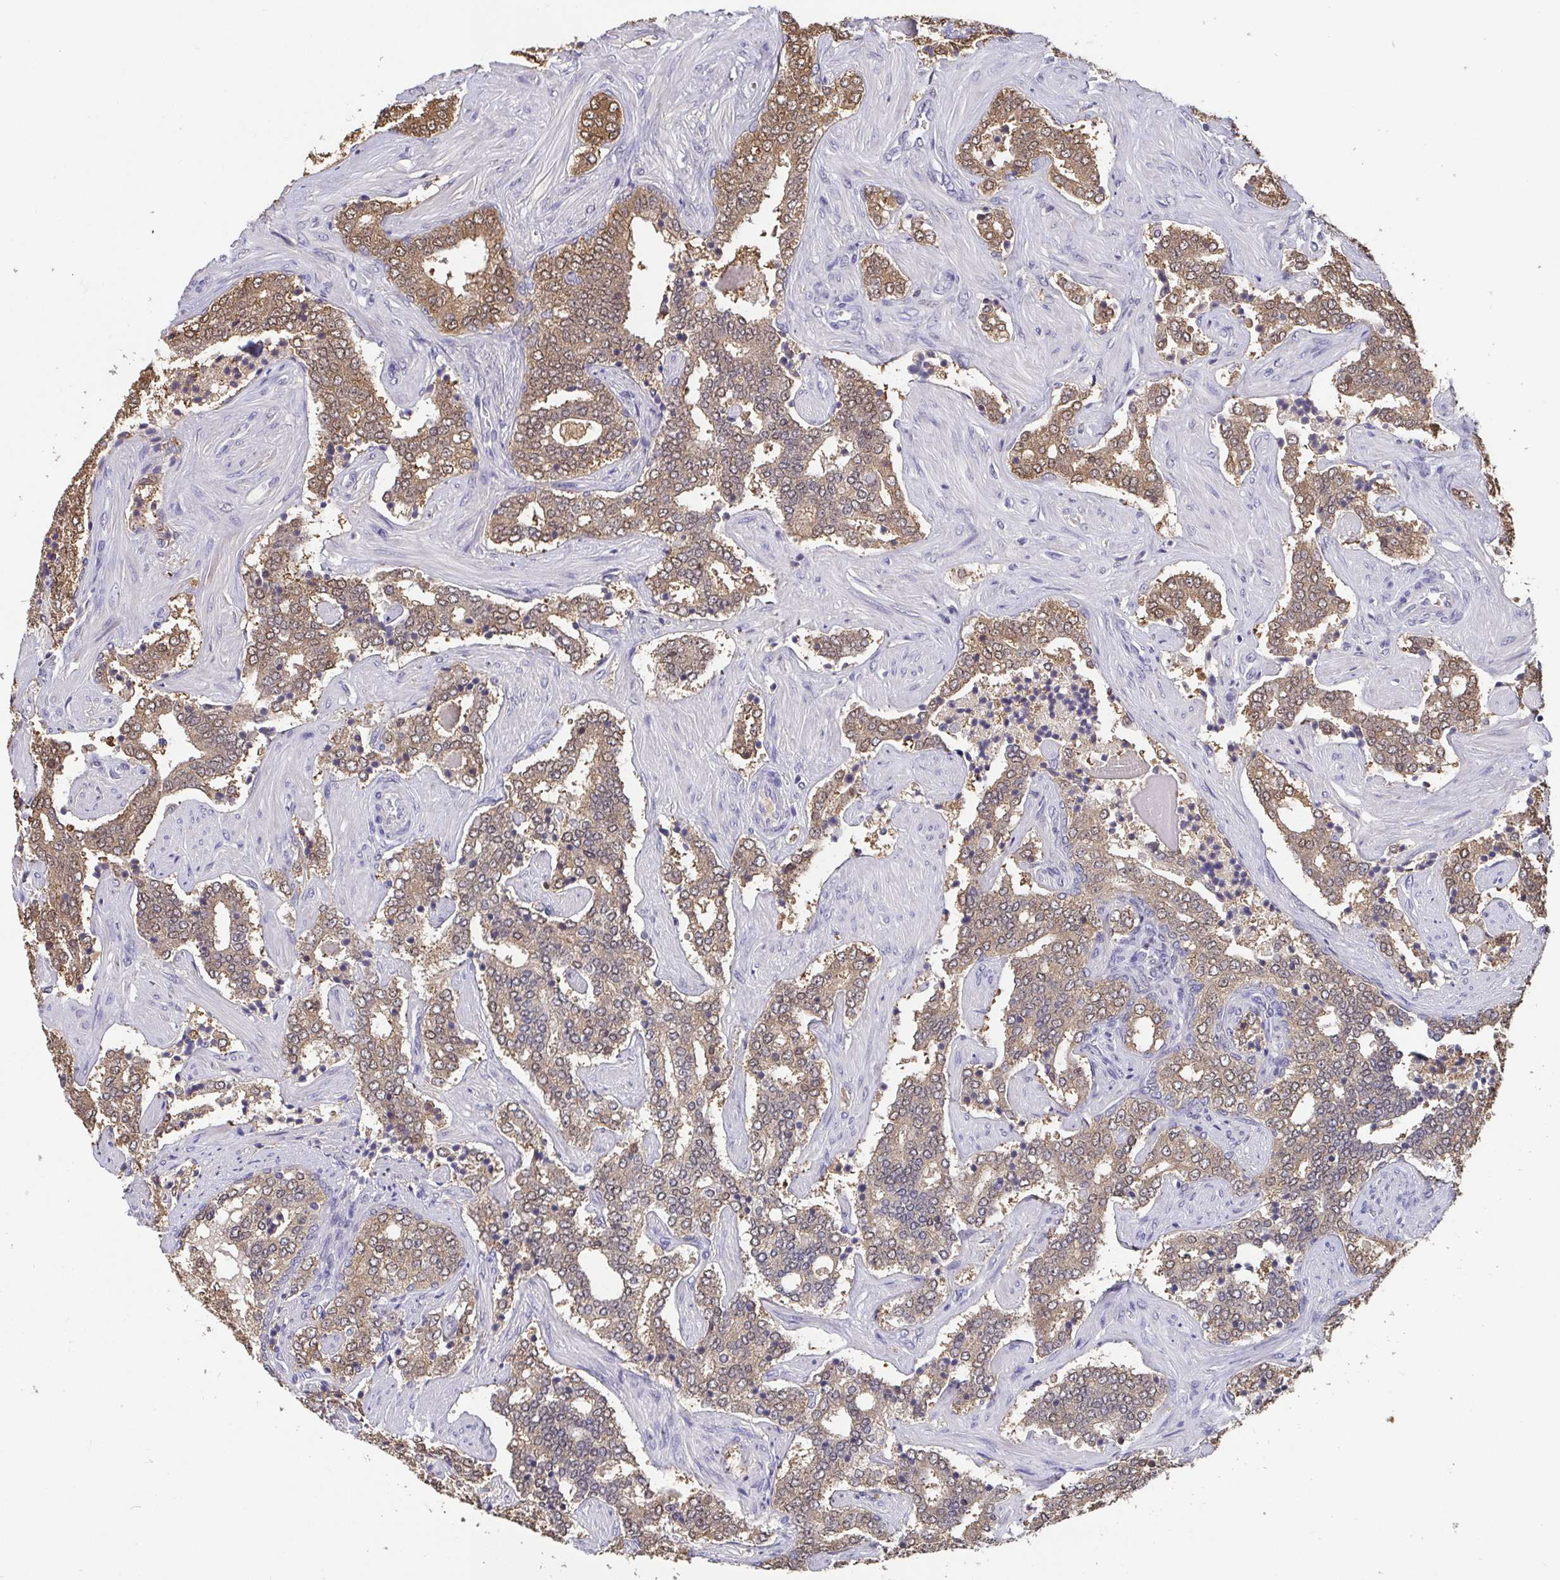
{"staining": {"intensity": "weak", "quantity": ">75%", "location": "cytoplasmic/membranous"}, "tissue": "prostate cancer", "cell_type": "Tumor cells", "image_type": "cancer", "snomed": [{"axis": "morphology", "description": "Adenocarcinoma, High grade"}, {"axis": "topography", "description": "Prostate"}], "caption": "Protein expression analysis of human prostate cancer (high-grade adenocarcinoma) reveals weak cytoplasmic/membranous positivity in about >75% of tumor cells. The protein of interest is stained brown, and the nuclei are stained in blue (DAB (3,3'-diaminobenzidine) IHC with brightfield microscopy, high magnification).", "gene": "IDH1", "patient": {"sex": "male", "age": 60}}